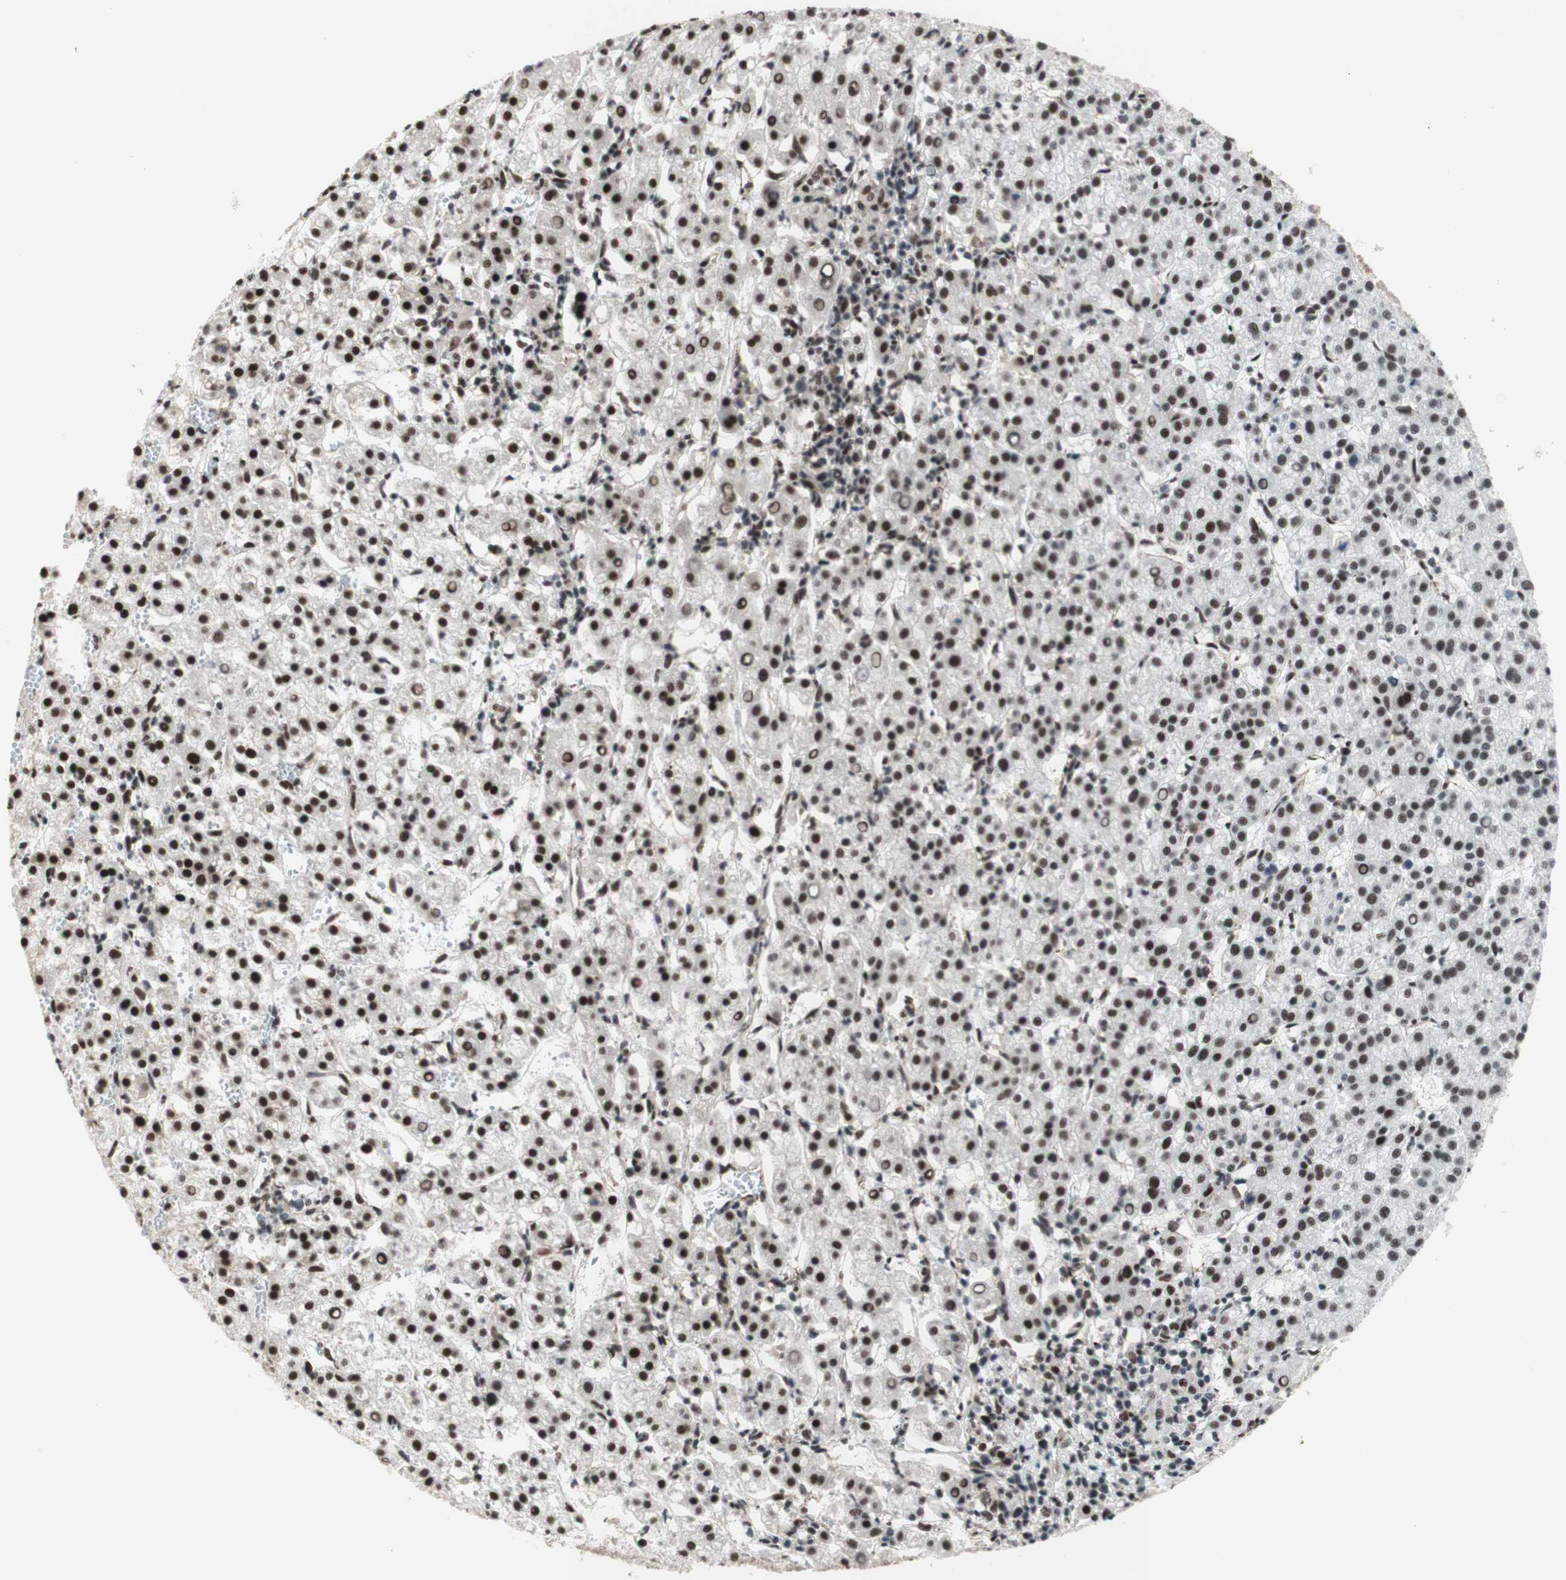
{"staining": {"intensity": "strong", "quantity": "25%-75%", "location": "nuclear"}, "tissue": "liver cancer", "cell_type": "Tumor cells", "image_type": "cancer", "snomed": [{"axis": "morphology", "description": "Carcinoma, Hepatocellular, NOS"}, {"axis": "topography", "description": "Liver"}], "caption": "This micrograph demonstrates liver cancer stained with immunohistochemistry to label a protein in brown. The nuclear of tumor cells show strong positivity for the protein. Nuclei are counter-stained blue.", "gene": "PRPF19", "patient": {"sex": "female", "age": 58}}